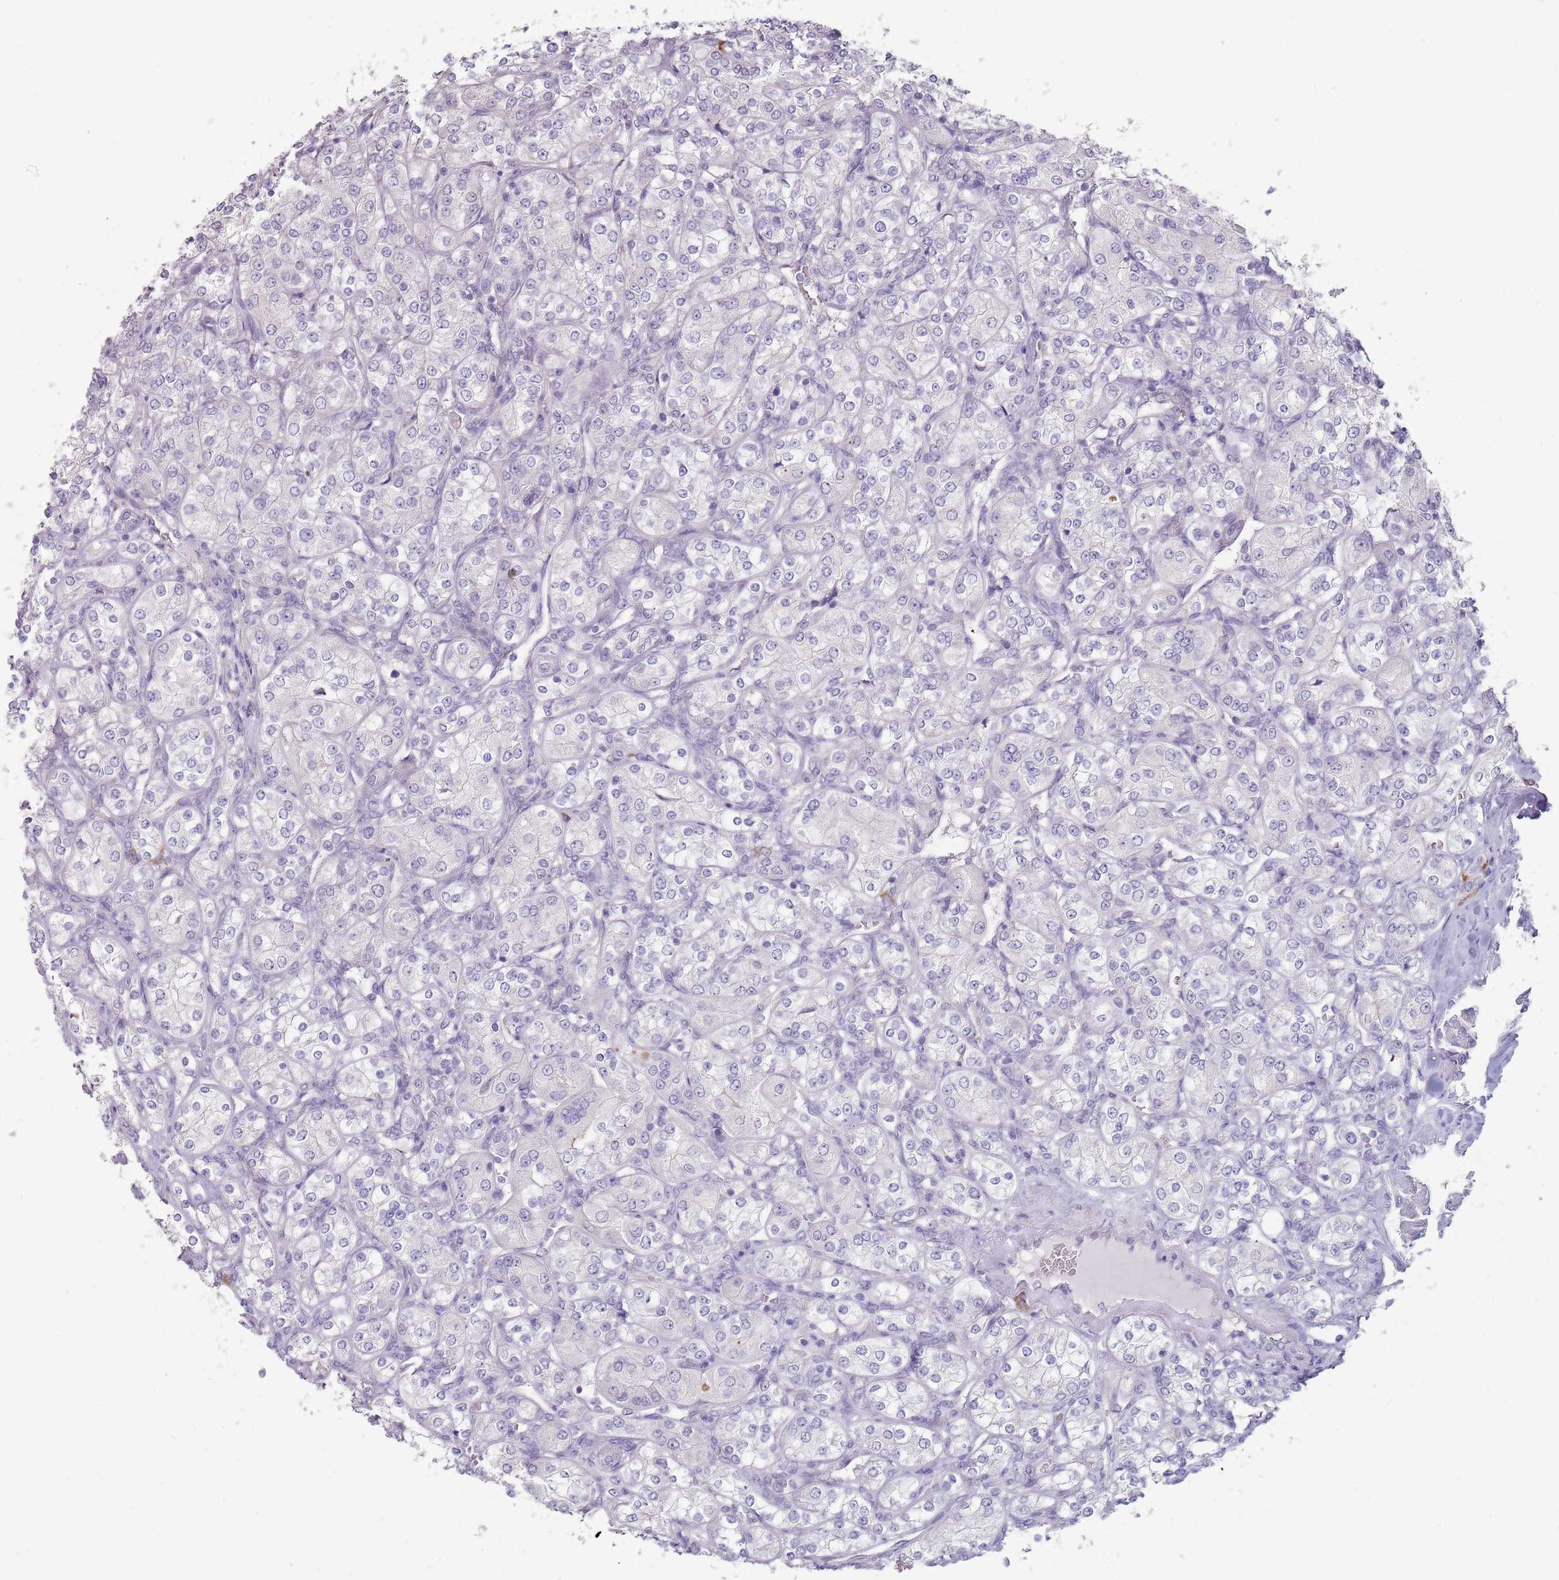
{"staining": {"intensity": "negative", "quantity": "none", "location": "none"}, "tissue": "renal cancer", "cell_type": "Tumor cells", "image_type": "cancer", "snomed": [{"axis": "morphology", "description": "Adenocarcinoma, NOS"}, {"axis": "topography", "description": "Kidney"}], "caption": "This histopathology image is of renal cancer stained with immunohistochemistry (IHC) to label a protein in brown with the nuclei are counter-stained blue. There is no staining in tumor cells. (IHC, brightfield microscopy, high magnification).", "gene": "DXO", "patient": {"sex": "male", "age": 77}}